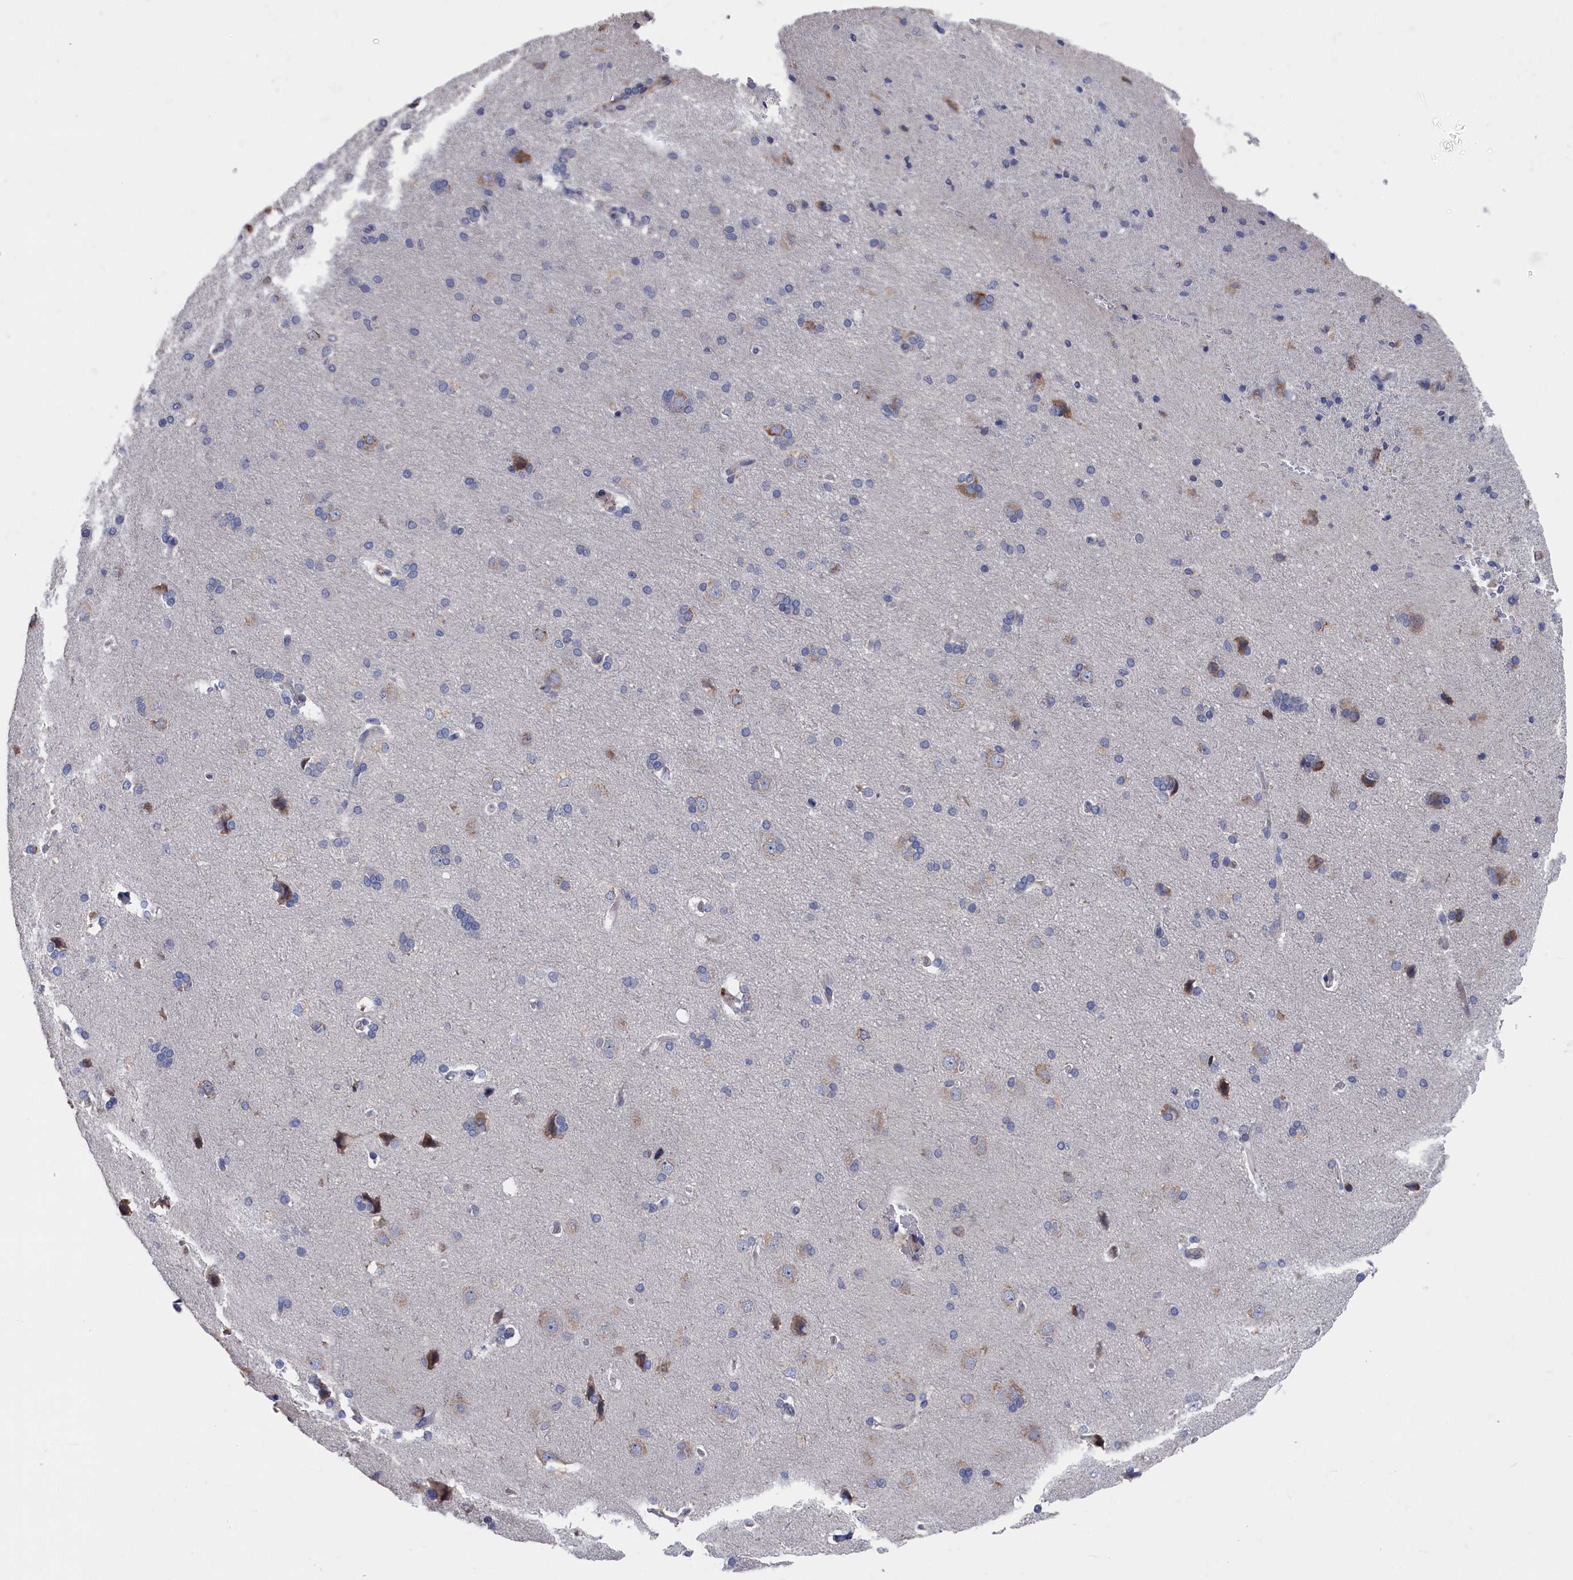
{"staining": {"intensity": "moderate", "quantity": "25%-75%", "location": "cytoplasmic/membranous"}, "tissue": "cerebral cortex", "cell_type": "Endothelial cells", "image_type": "normal", "snomed": [{"axis": "morphology", "description": "Normal tissue, NOS"}, {"axis": "topography", "description": "Cerebral cortex"}], "caption": "Brown immunohistochemical staining in benign cerebral cortex demonstrates moderate cytoplasmic/membranous staining in approximately 25%-75% of endothelial cells. The staining is performed using DAB brown chromogen to label protein expression. The nuclei are counter-stained blue using hematoxylin.", "gene": "CYB5D2", "patient": {"sex": "male", "age": 62}}